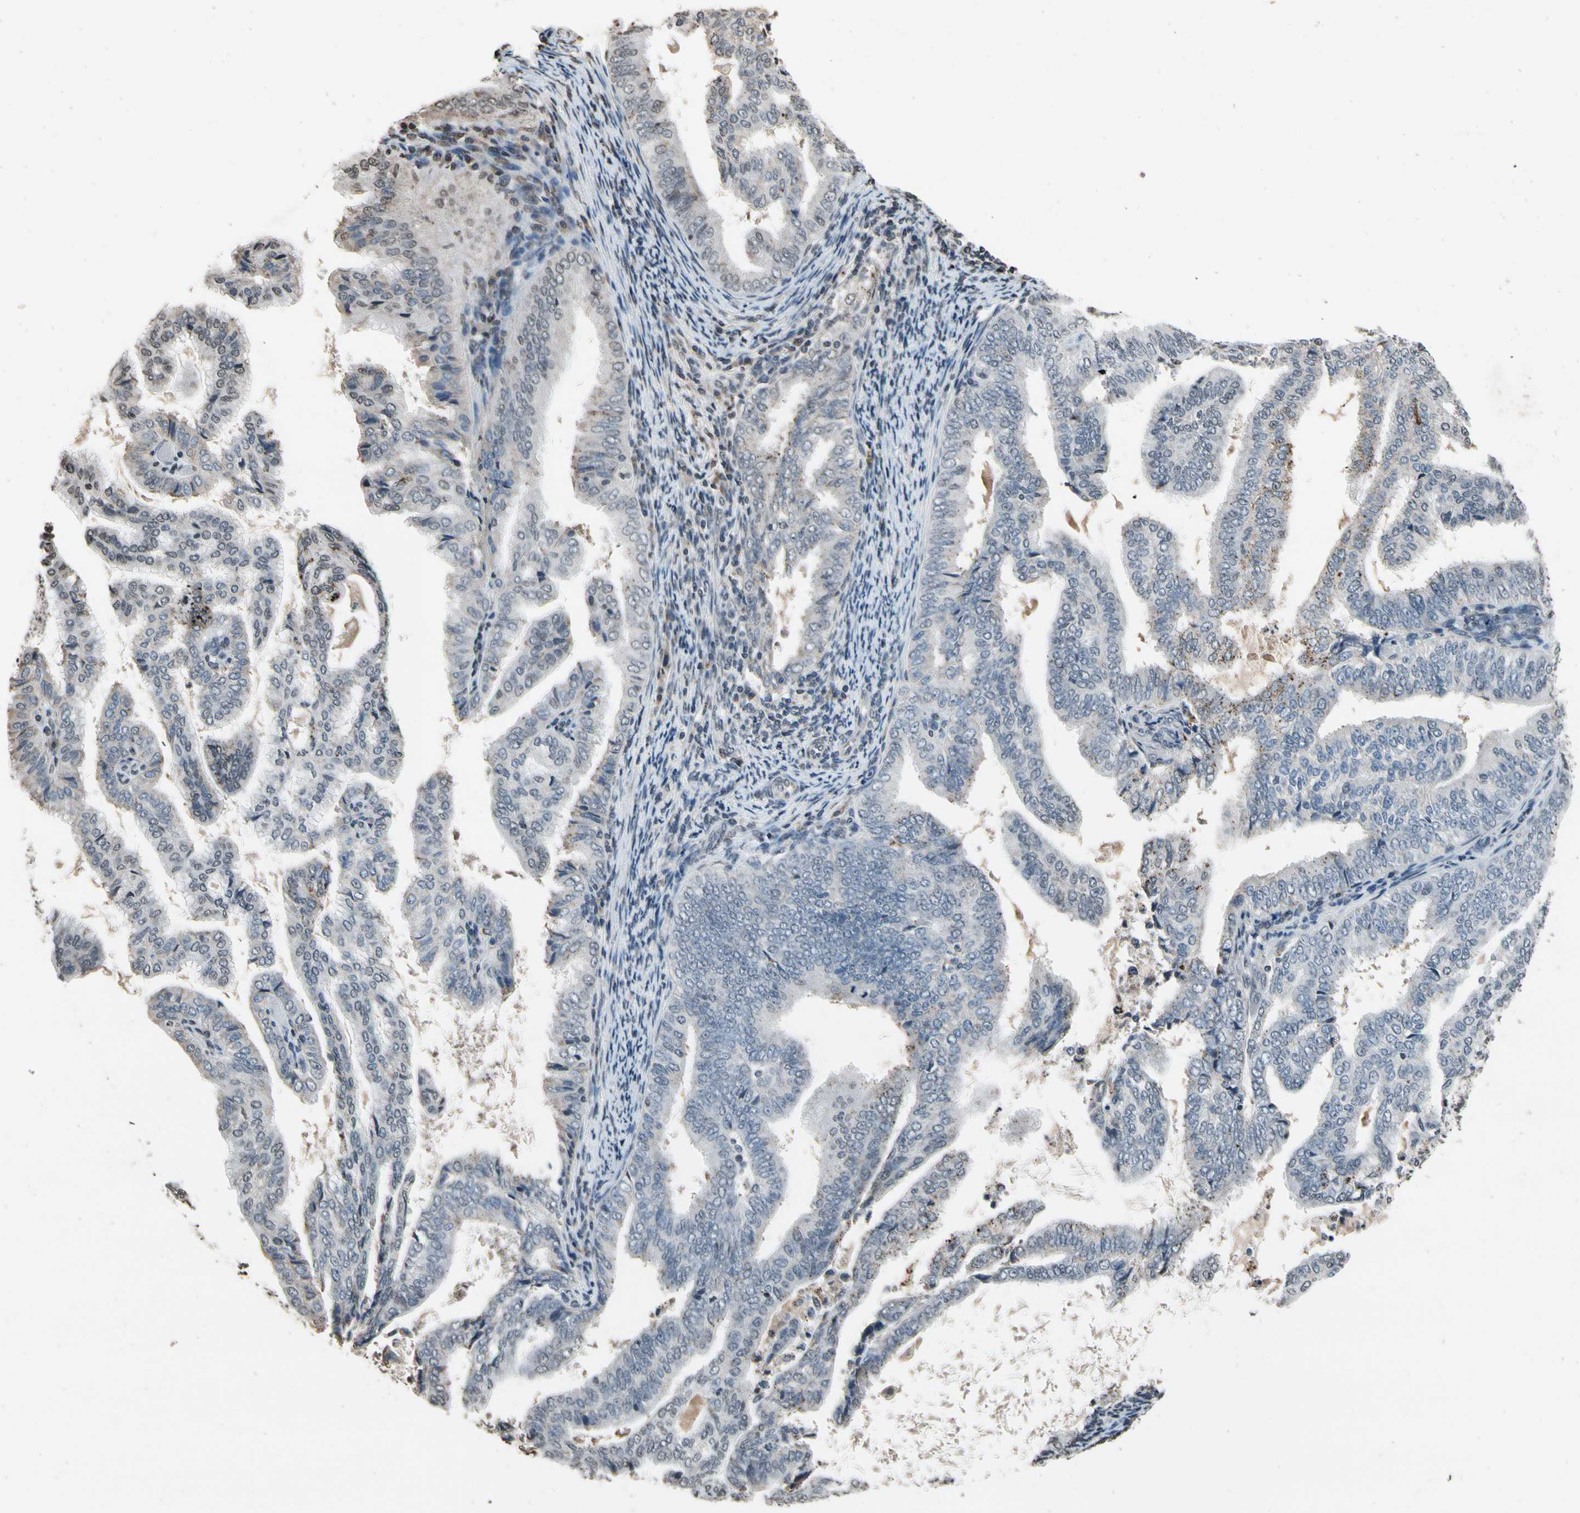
{"staining": {"intensity": "weak", "quantity": "<25%", "location": "cytoplasmic/membranous"}, "tissue": "endometrial cancer", "cell_type": "Tumor cells", "image_type": "cancer", "snomed": [{"axis": "morphology", "description": "Adenocarcinoma, NOS"}, {"axis": "topography", "description": "Endometrium"}], "caption": "Protein analysis of adenocarcinoma (endometrial) shows no significant staining in tumor cells.", "gene": "HIPK2", "patient": {"sex": "female", "age": 58}}